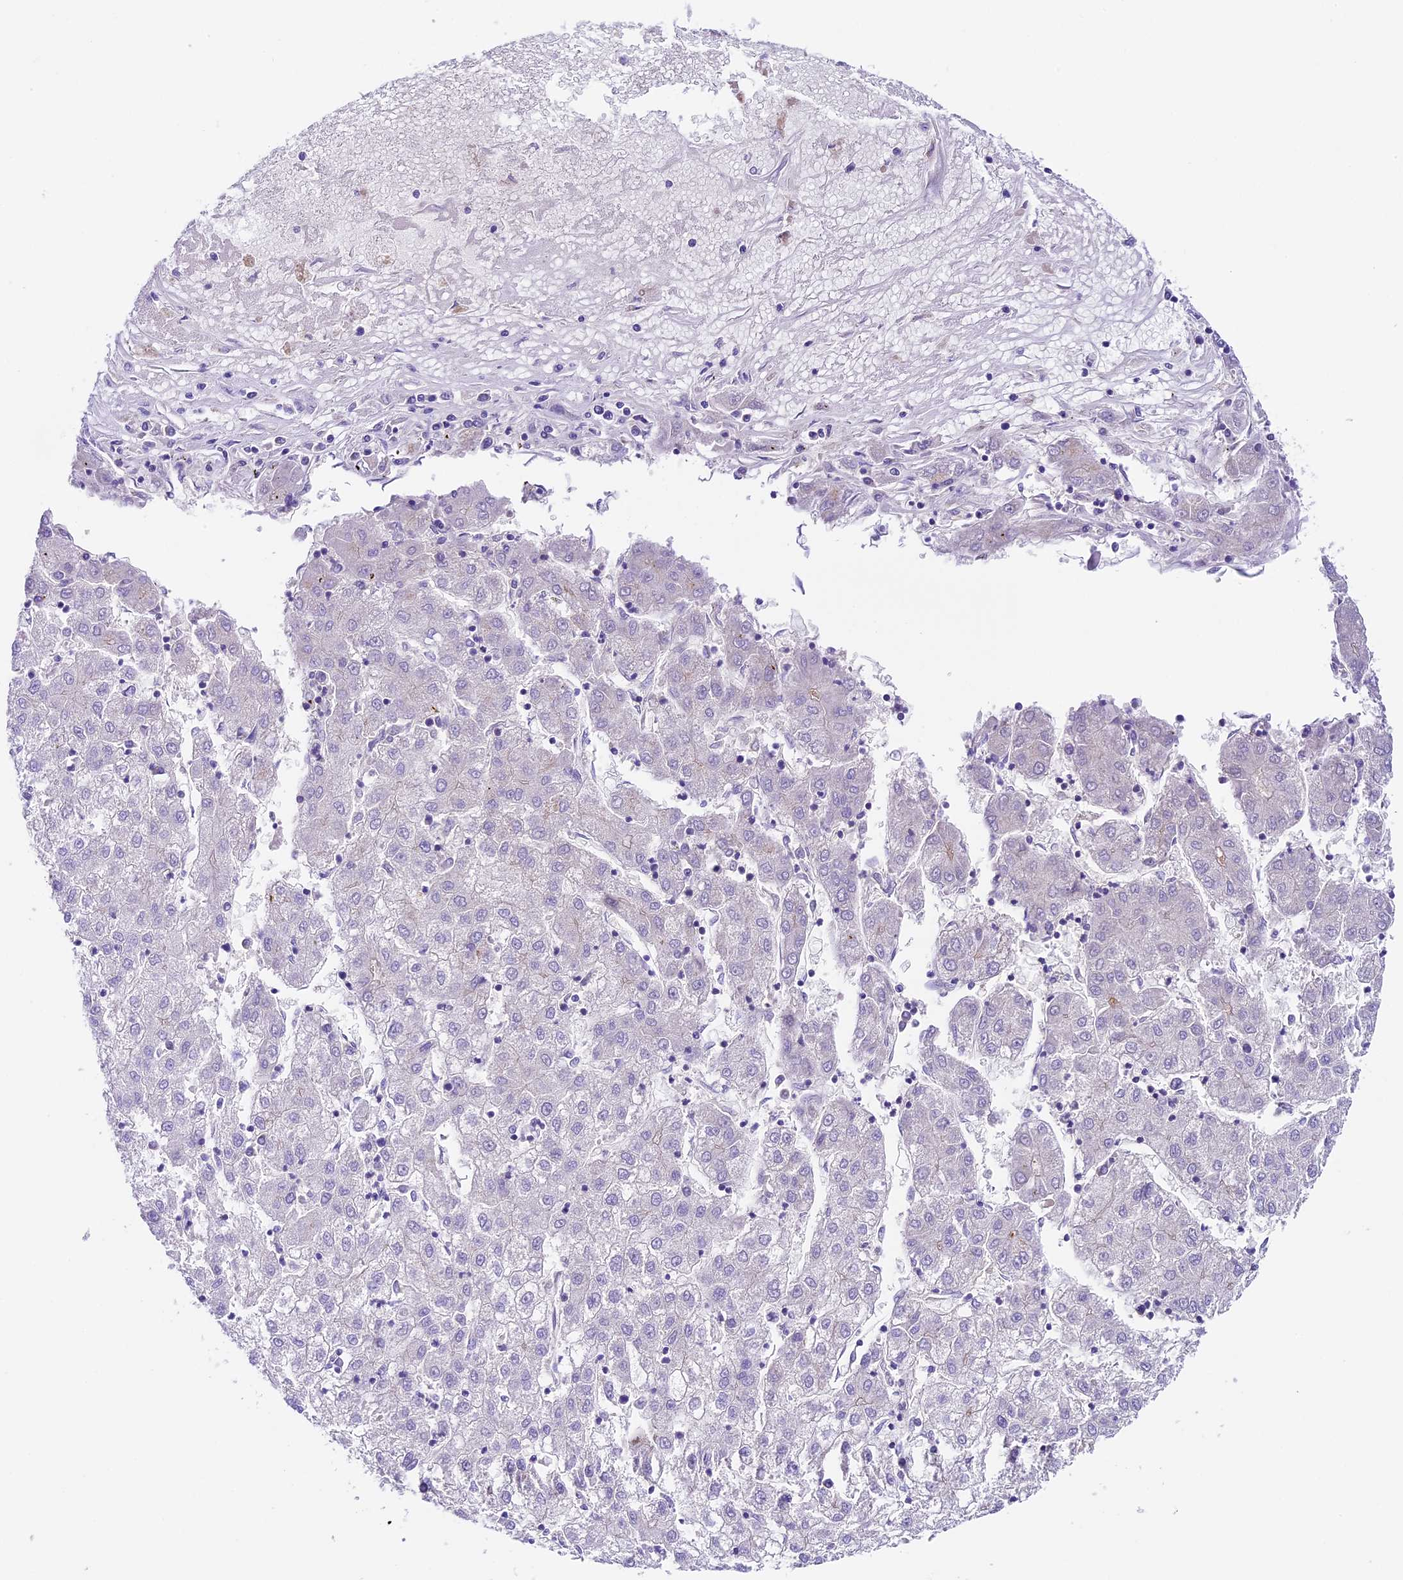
{"staining": {"intensity": "negative", "quantity": "none", "location": "none"}, "tissue": "liver cancer", "cell_type": "Tumor cells", "image_type": "cancer", "snomed": [{"axis": "morphology", "description": "Carcinoma, Hepatocellular, NOS"}, {"axis": "topography", "description": "Liver"}], "caption": "Immunohistochemistry (IHC) micrograph of liver hepatocellular carcinoma stained for a protein (brown), which exhibits no expression in tumor cells.", "gene": "TBC1D1", "patient": {"sex": "male", "age": 72}}